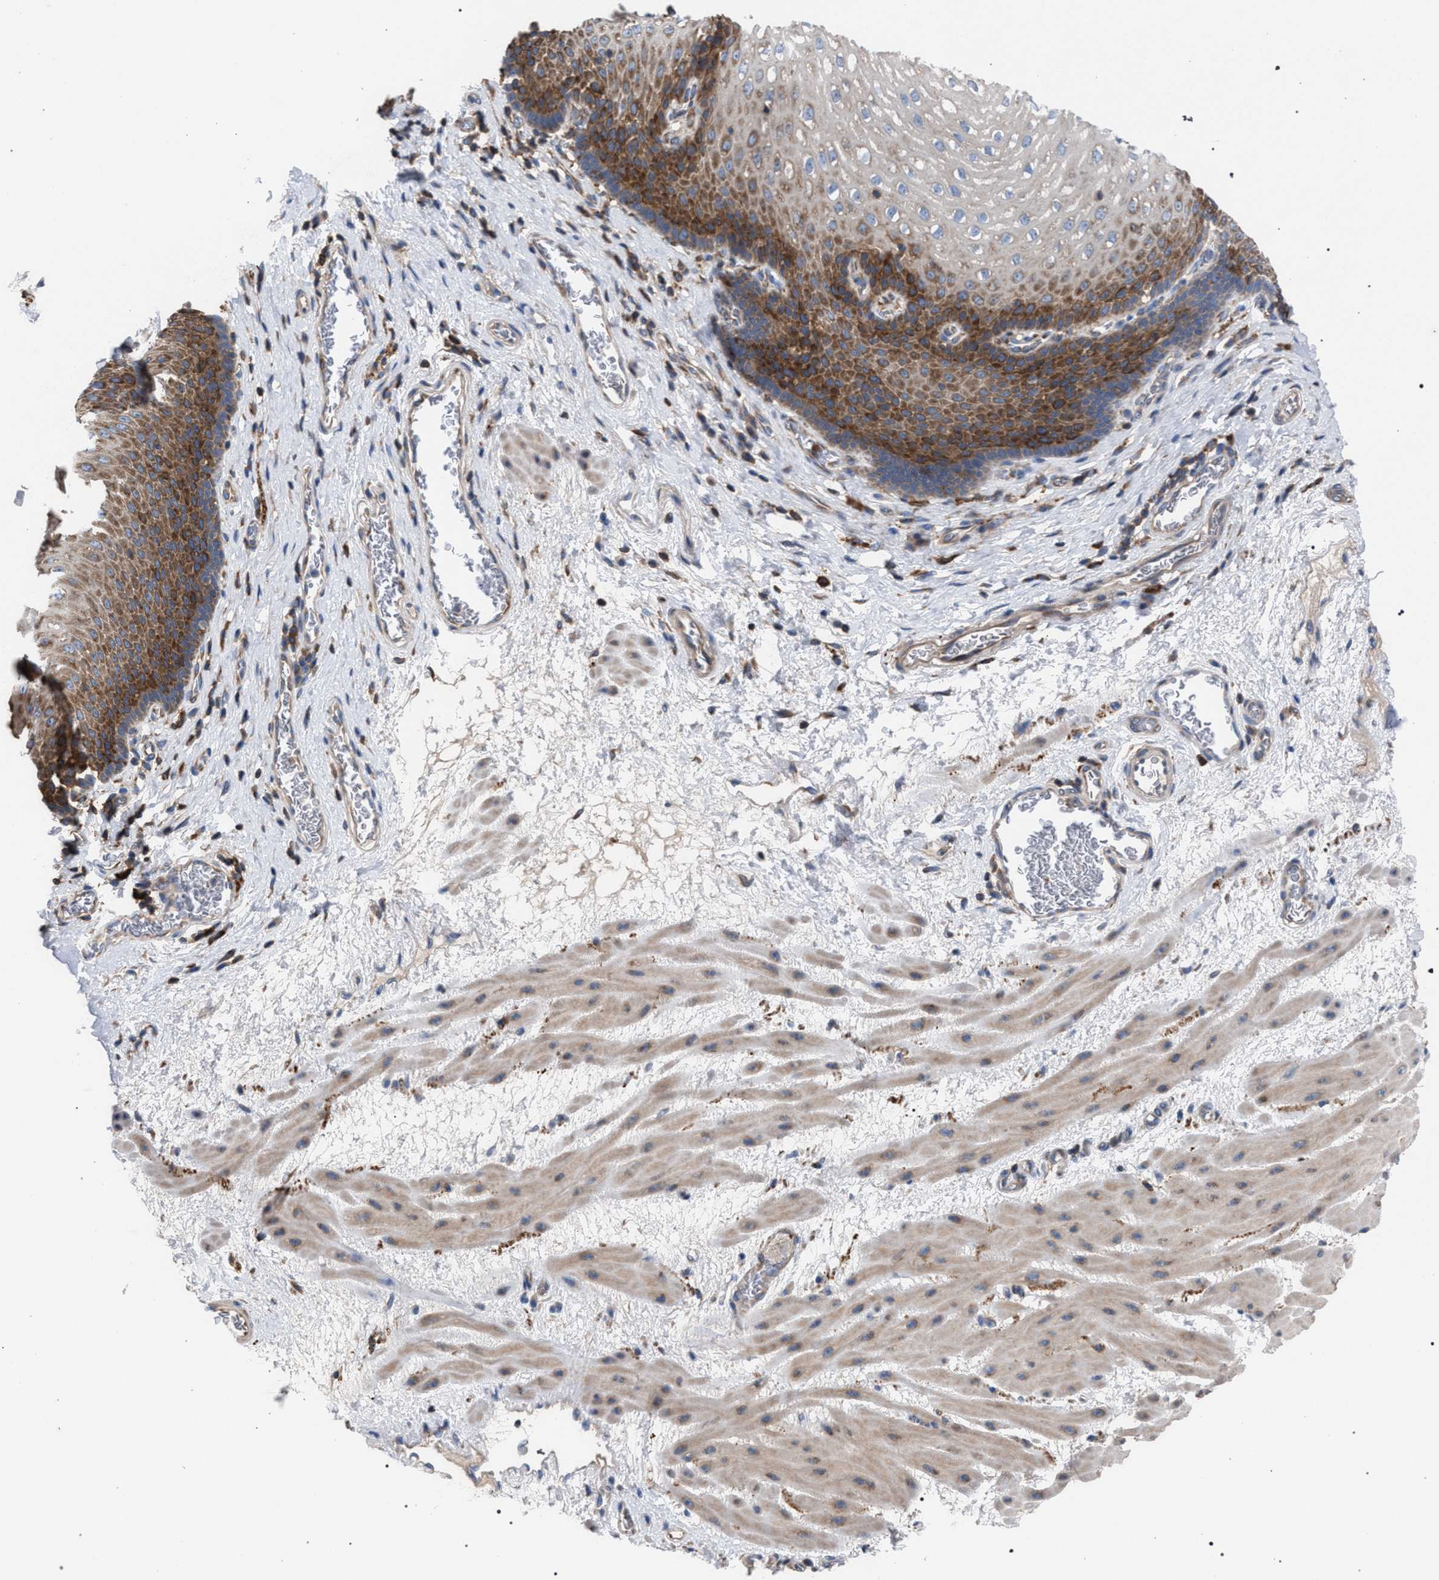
{"staining": {"intensity": "strong", "quantity": ">75%", "location": "cytoplasmic/membranous"}, "tissue": "esophagus", "cell_type": "Squamous epithelial cells", "image_type": "normal", "snomed": [{"axis": "morphology", "description": "Normal tissue, NOS"}, {"axis": "topography", "description": "Esophagus"}], "caption": "Squamous epithelial cells show strong cytoplasmic/membranous expression in about >75% of cells in benign esophagus.", "gene": "CDR2L", "patient": {"sex": "male", "age": 48}}